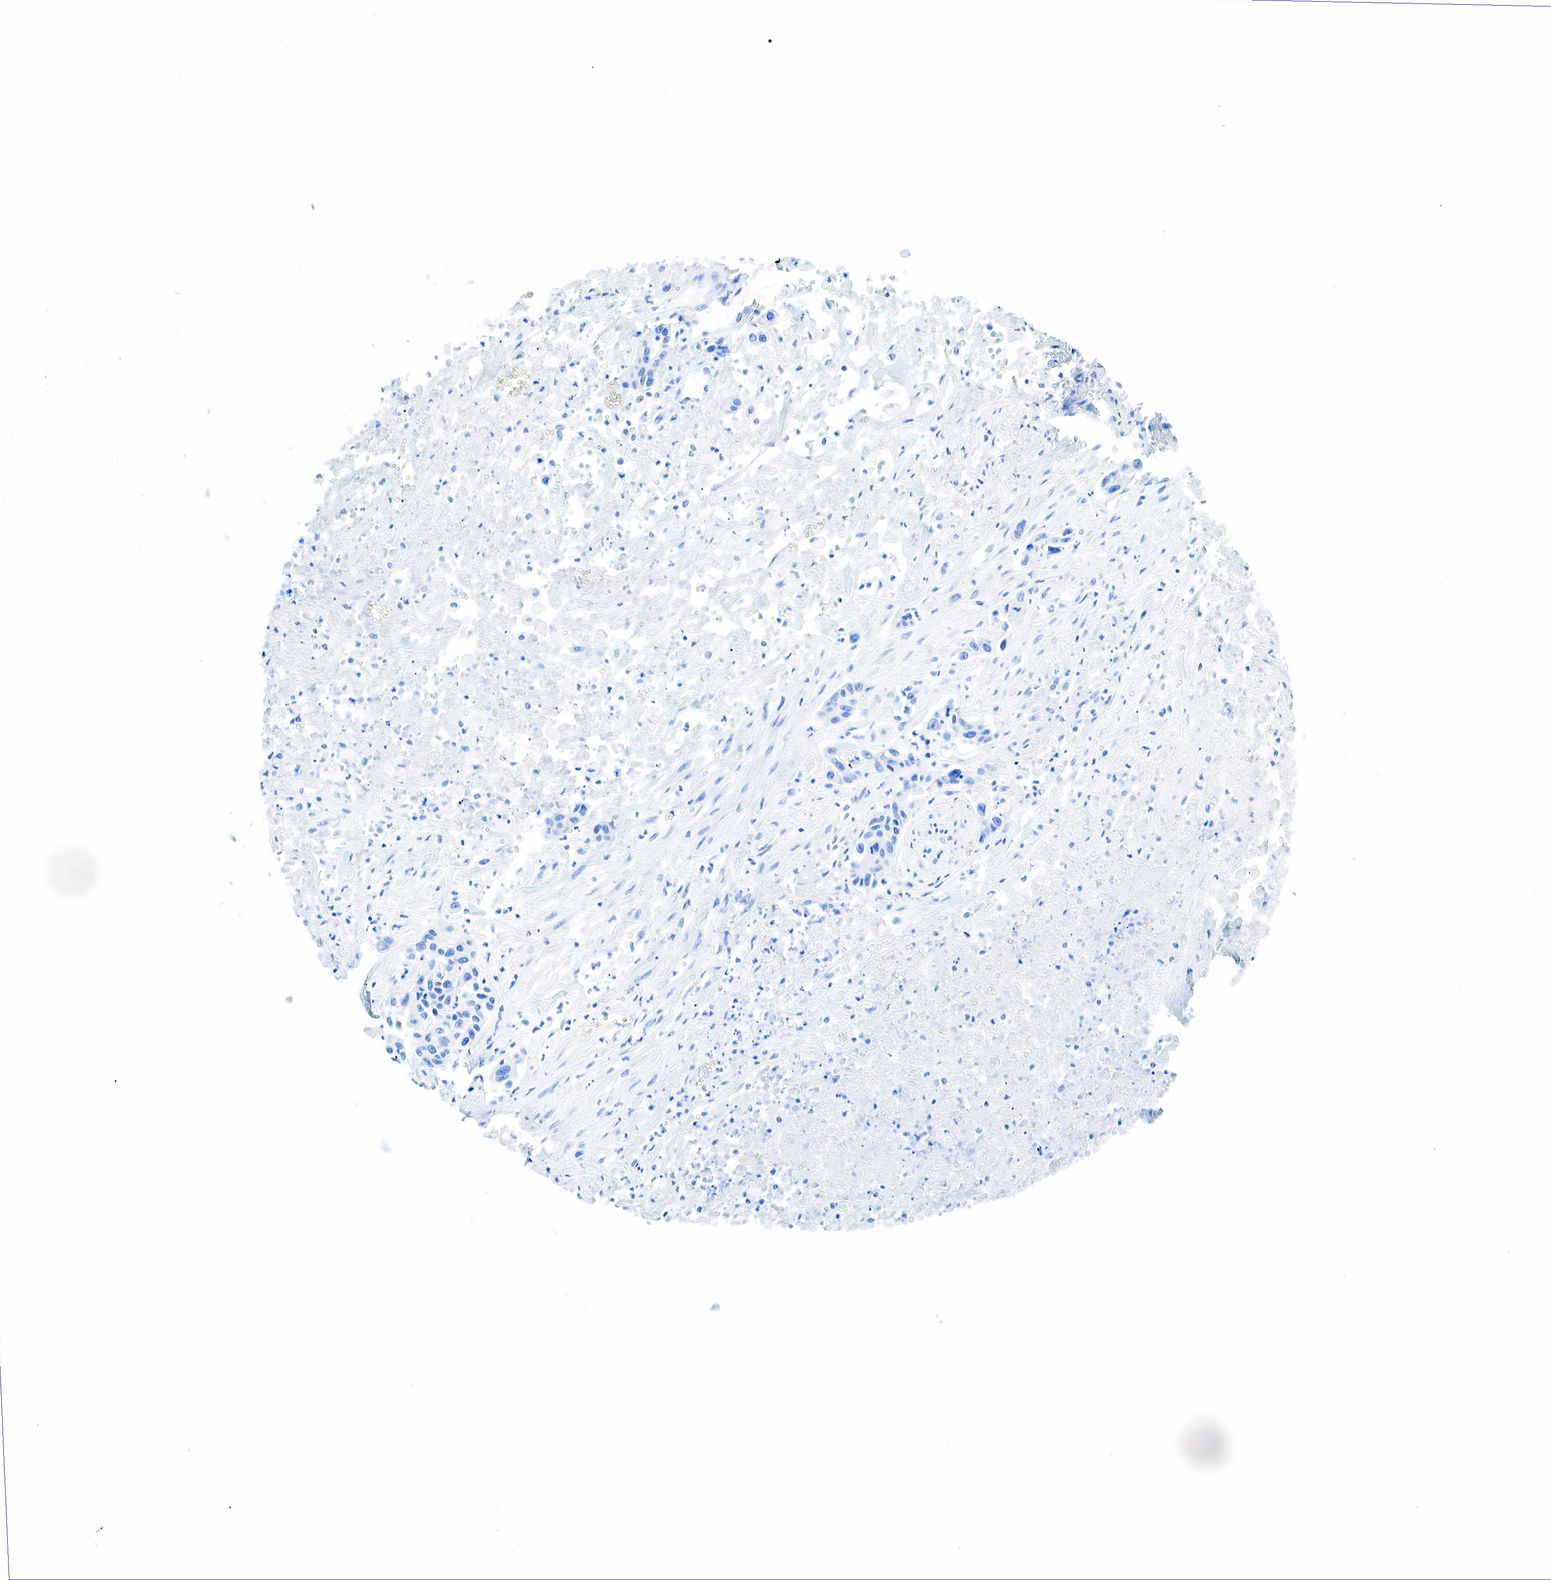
{"staining": {"intensity": "negative", "quantity": "none", "location": "none"}, "tissue": "urothelial cancer", "cell_type": "Tumor cells", "image_type": "cancer", "snomed": [{"axis": "morphology", "description": "Urothelial carcinoma, High grade"}, {"axis": "topography", "description": "Urinary bladder"}], "caption": "Histopathology image shows no significant protein expression in tumor cells of high-grade urothelial carcinoma.", "gene": "INHA", "patient": {"sex": "male", "age": 86}}